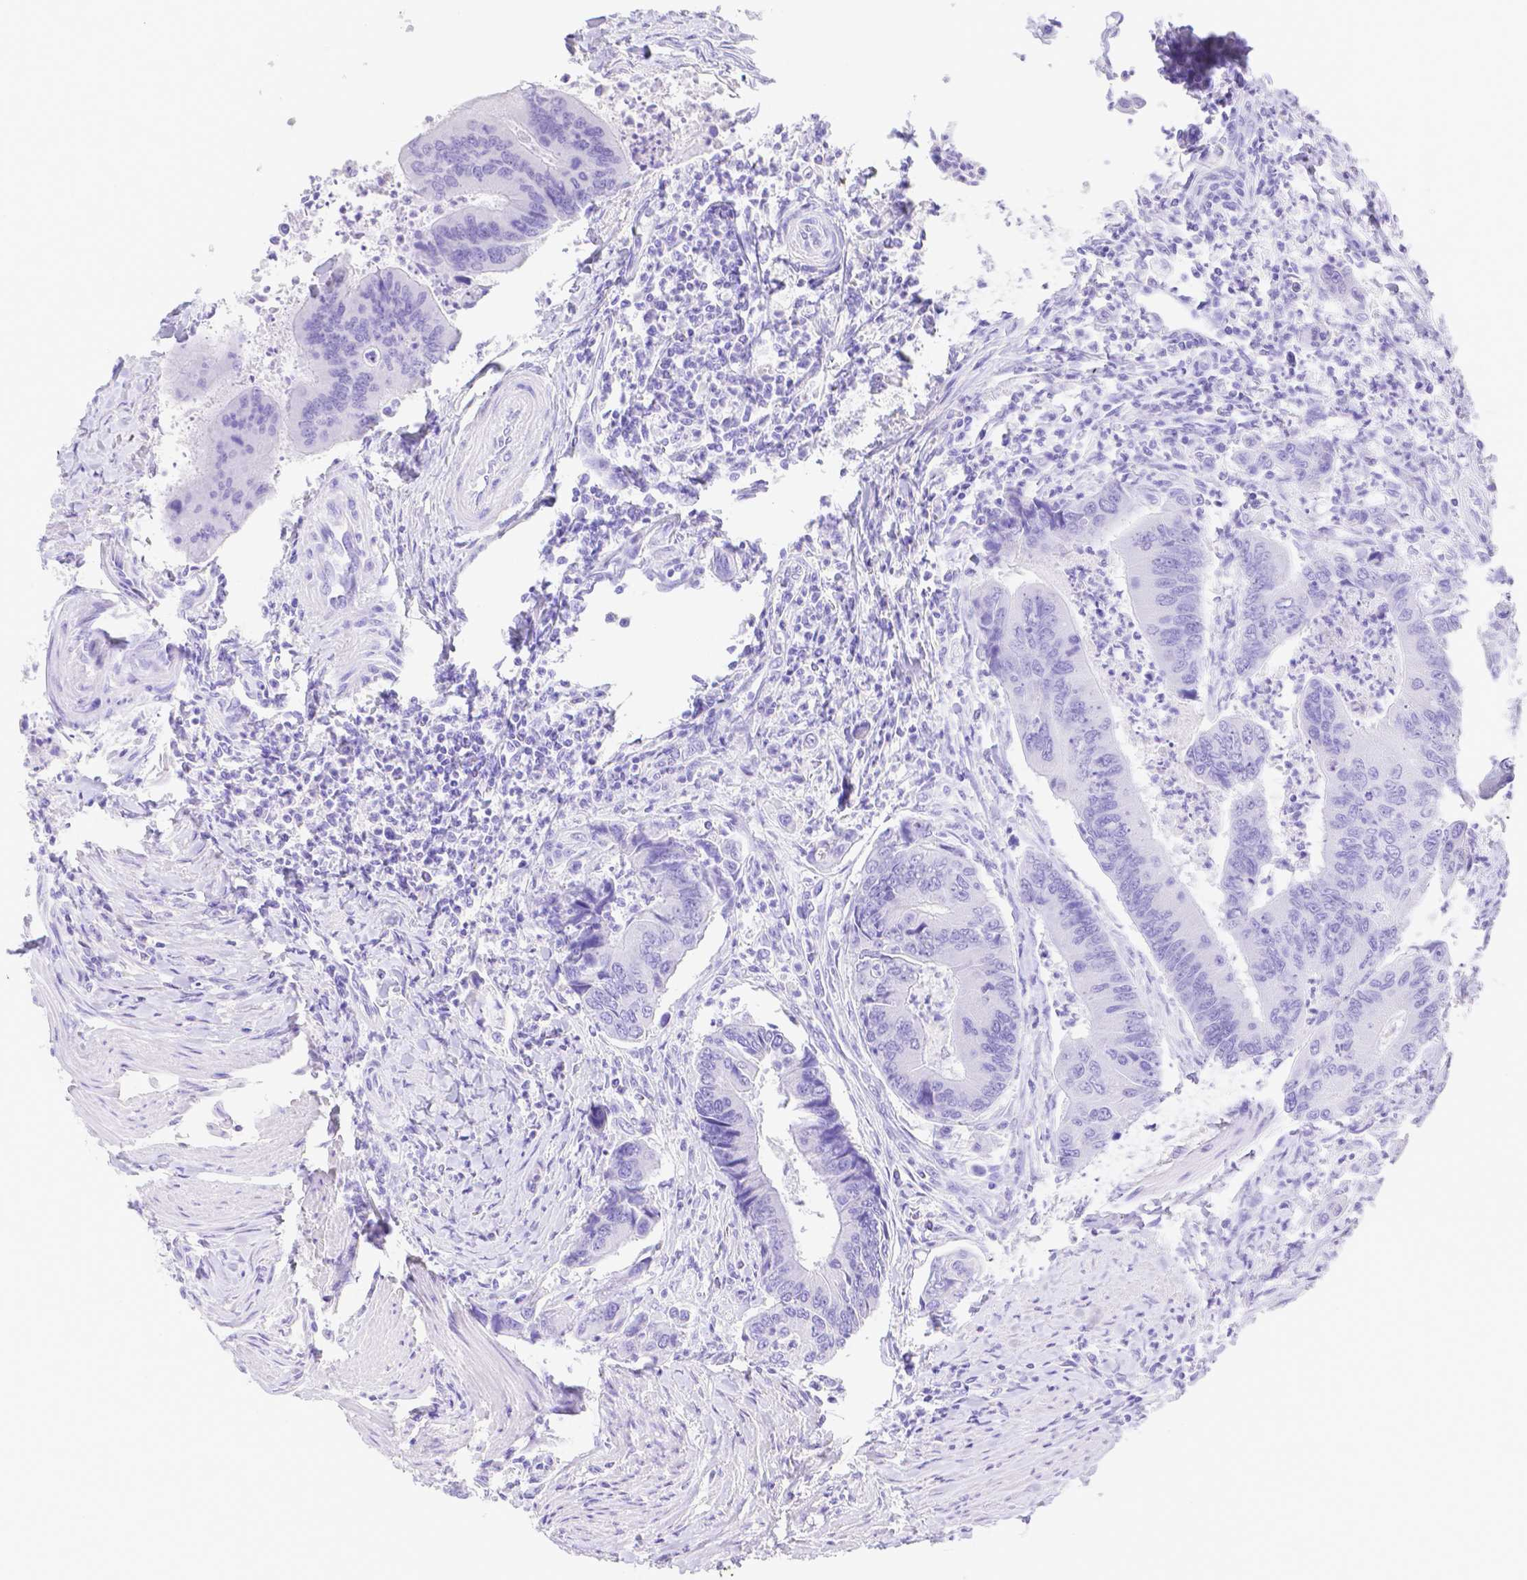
{"staining": {"intensity": "negative", "quantity": "none", "location": "none"}, "tissue": "colorectal cancer", "cell_type": "Tumor cells", "image_type": "cancer", "snomed": [{"axis": "morphology", "description": "Adenocarcinoma, NOS"}, {"axis": "topography", "description": "Colon"}], "caption": "Colorectal cancer (adenocarcinoma) was stained to show a protein in brown. There is no significant staining in tumor cells. The staining was performed using DAB (3,3'-diaminobenzidine) to visualize the protein expression in brown, while the nuclei were stained in blue with hematoxylin (Magnification: 20x).", "gene": "SMR3A", "patient": {"sex": "female", "age": 67}}